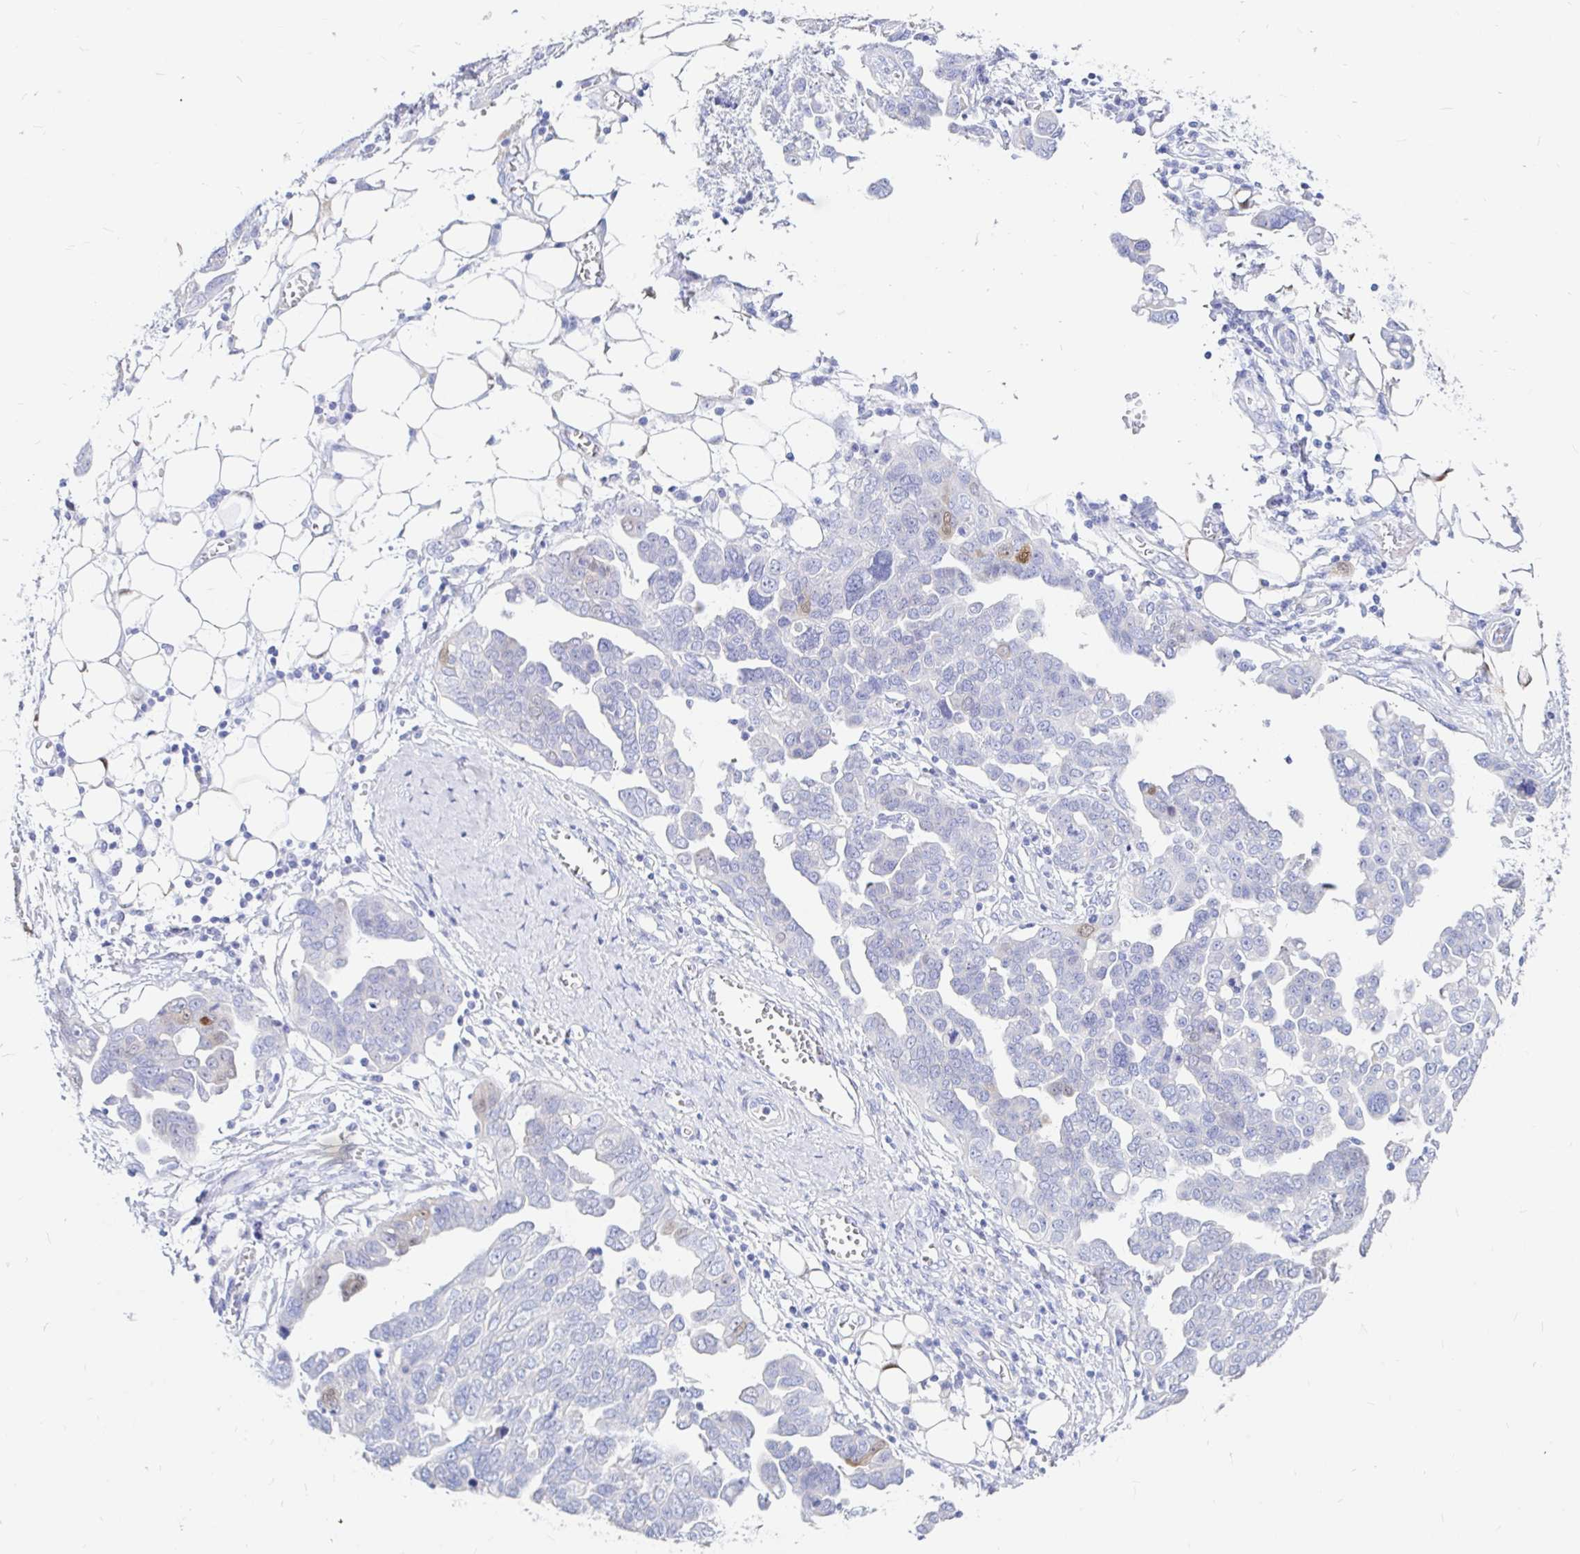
{"staining": {"intensity": "negative", "quantity": "none", "location": "none"}, "tissue": "ovarian cancer", "cell_type": "Tumor cells", "image_type": "cancer", "snomed": [{"axis": "morphology", "description": "Cystadenocarcinoma, serous, NOS"}, {"axis": "topography", "description": "Ovary"}], "caption": "This image is of ovarian serous cystadenocarcinoma stained with IHC to label a protein in brown with the nuclei are counter-stained blue. There is no expression in tumor cells. (DAB immunohistochemistry with hematoxylin counter stain).", "gene": "PPP1R1B", "patient": {"sex": "female", "age": 59}}